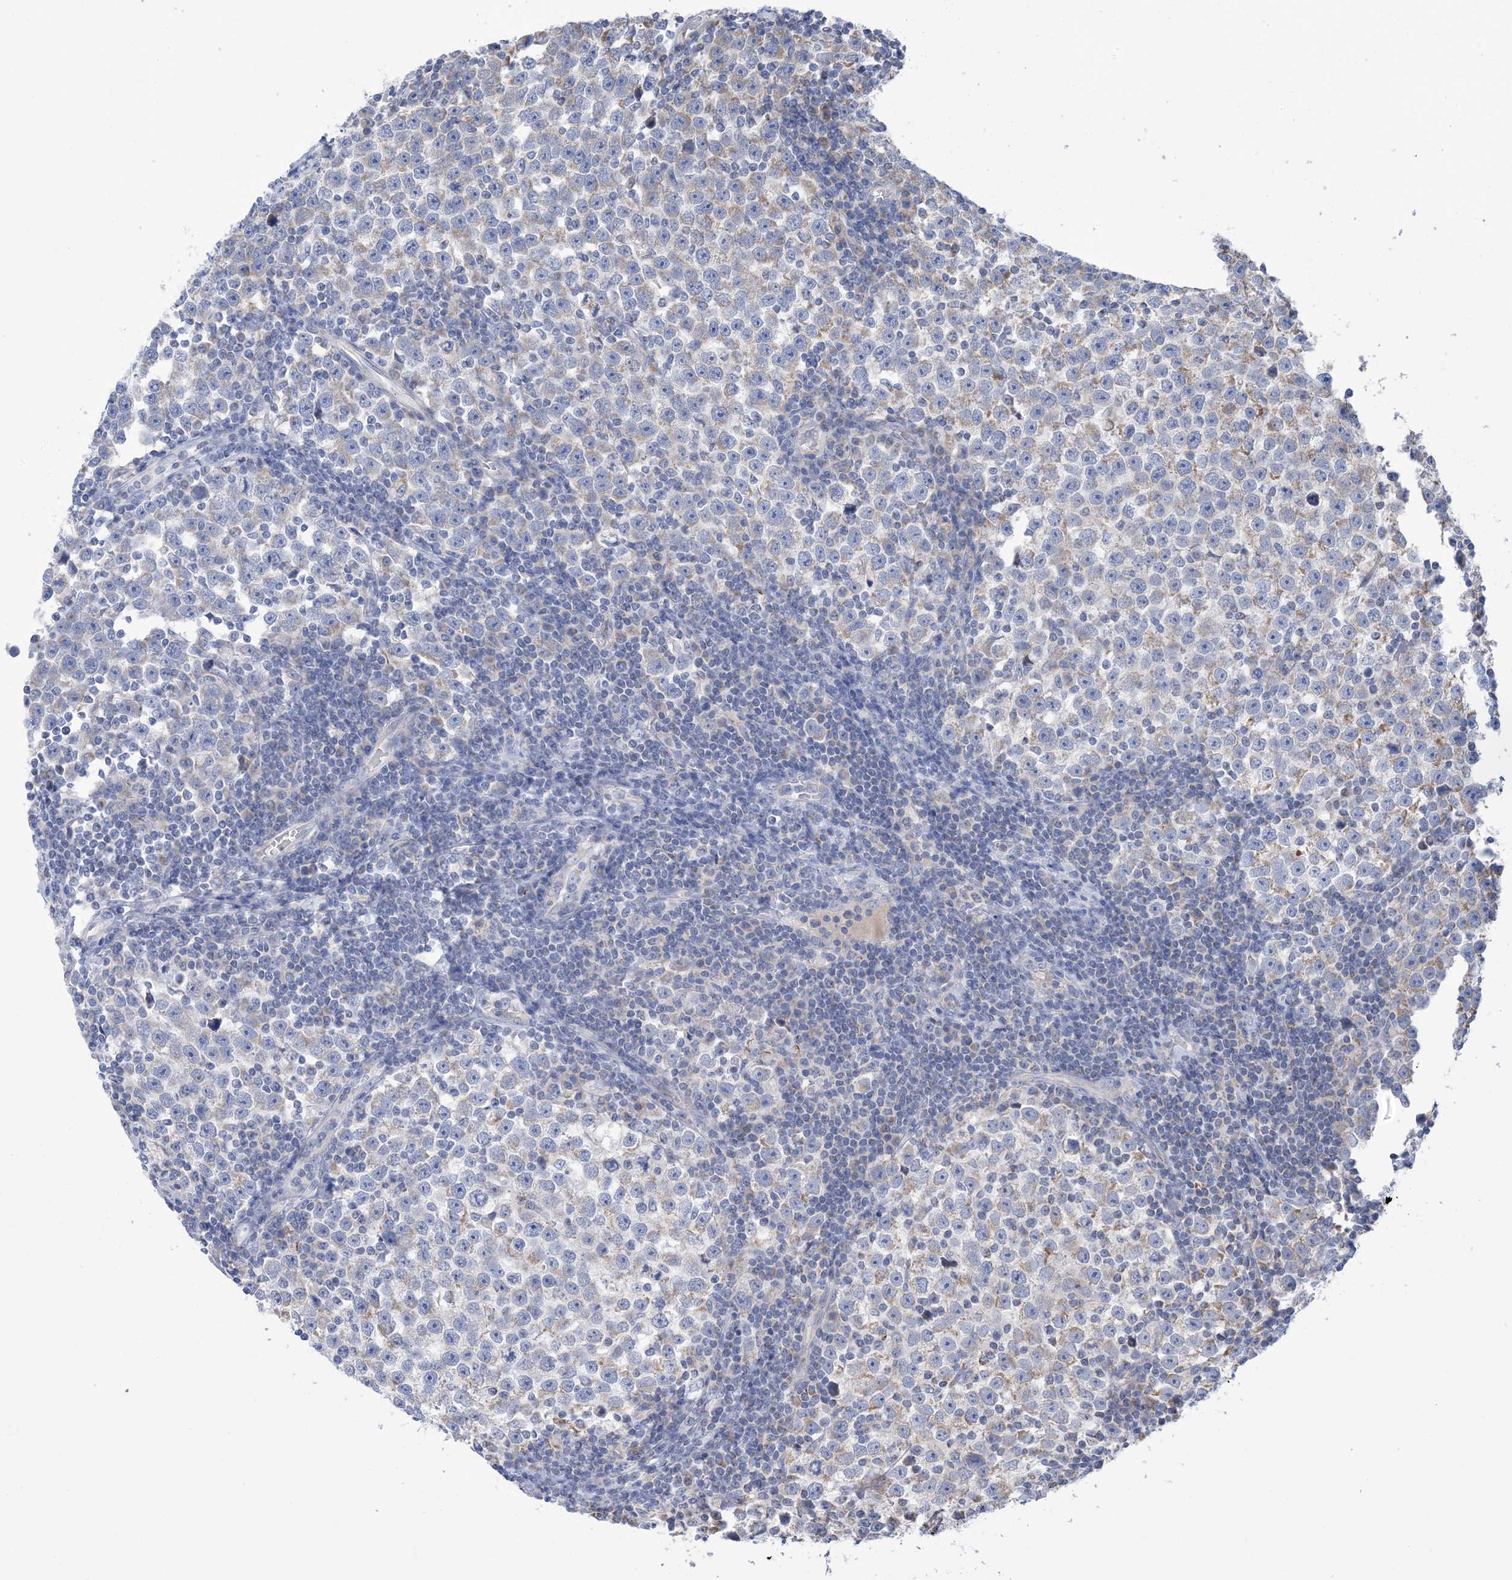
{"staining": {"intensity": "weak", "quantity": "<25%", "location": "cytoplasmic/membranous"}, "tissue": "testis cancer", "cell_type": "Tumor cells", "image_type": "cancer", "snomed": [{"axis": "morphology", "description": "Normal tissue, NOS"}, {"axis": "morphology", "description": "Seminoma, NOS"}, {"axis": "topography", "description": "Testis"}], "caption": "This photomicrograph is of seminoma (testis) stained with immunohistochemistry (IHC) to label a protein in brown with the nuclei are counter-stained blue. There is no positivity in tumor cells. (DAB IHC visualized using brightfield microscopy, high magnification).", "gene": "CLEC16A", "patient": {"sex": "male", "age": 43}}